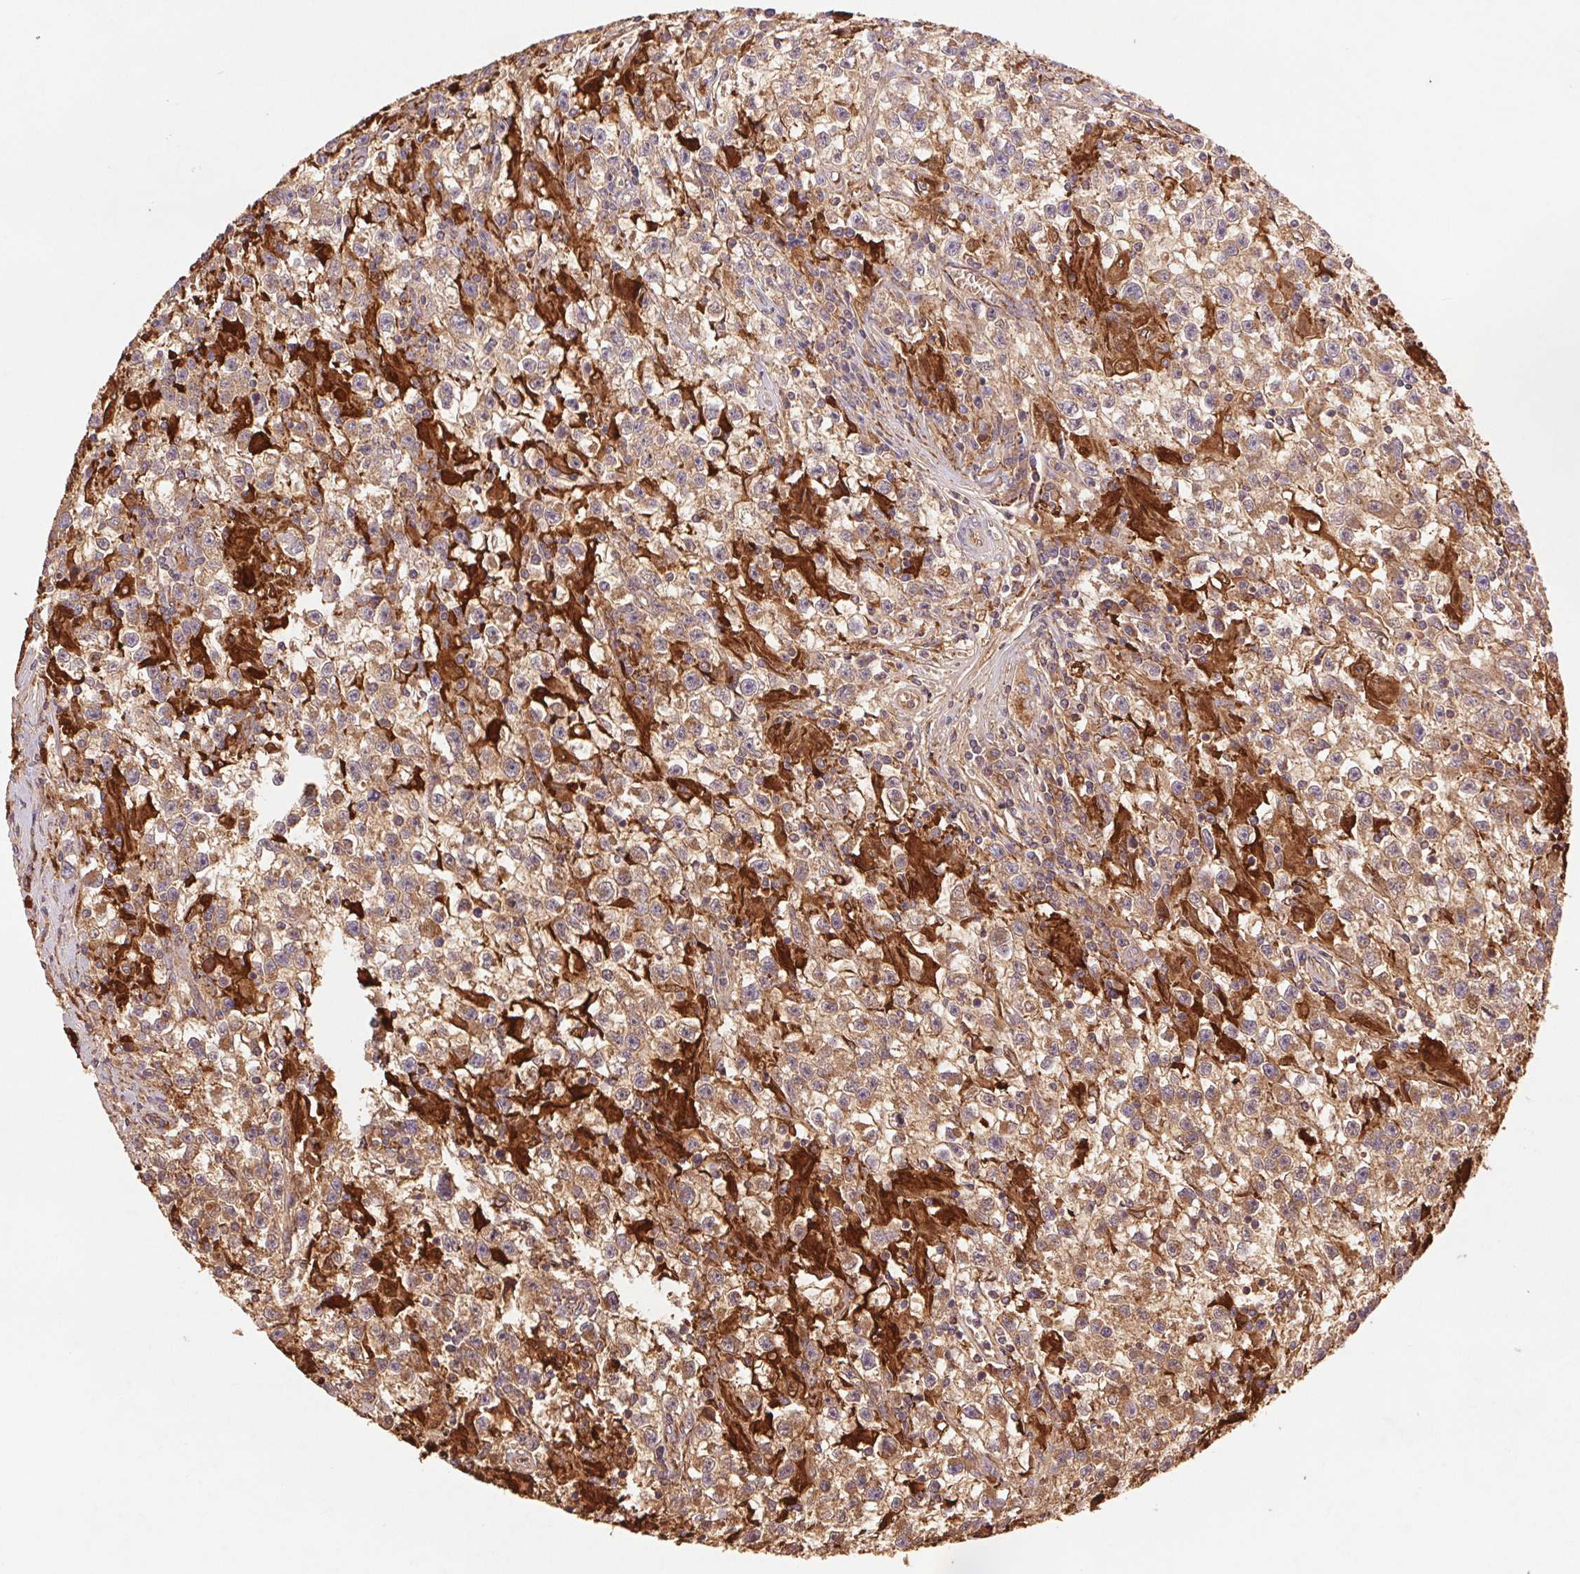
{"staining": {"intensity": "moderate", "quantity": ">75%", "location": "cytoplasmic/membranous"}, "tissue": "testis cancer", "cell_type": "Tumor cells", "image_type": "cancer", "snomed": [{"axis": "morphology", "description": "Seminoma, NOS"}, {"axis": "topography", "description": "Testis"}], "caption": "A brown stain labels moderate cytoplasmic/membranous staining of a protein in seminoma (testis) tumor cells. The protein of interest is shown in brown color, while the nuclei are stained blue.", "gene": "FNBP1L", "patient": {"sex": "male", "age": 31}}